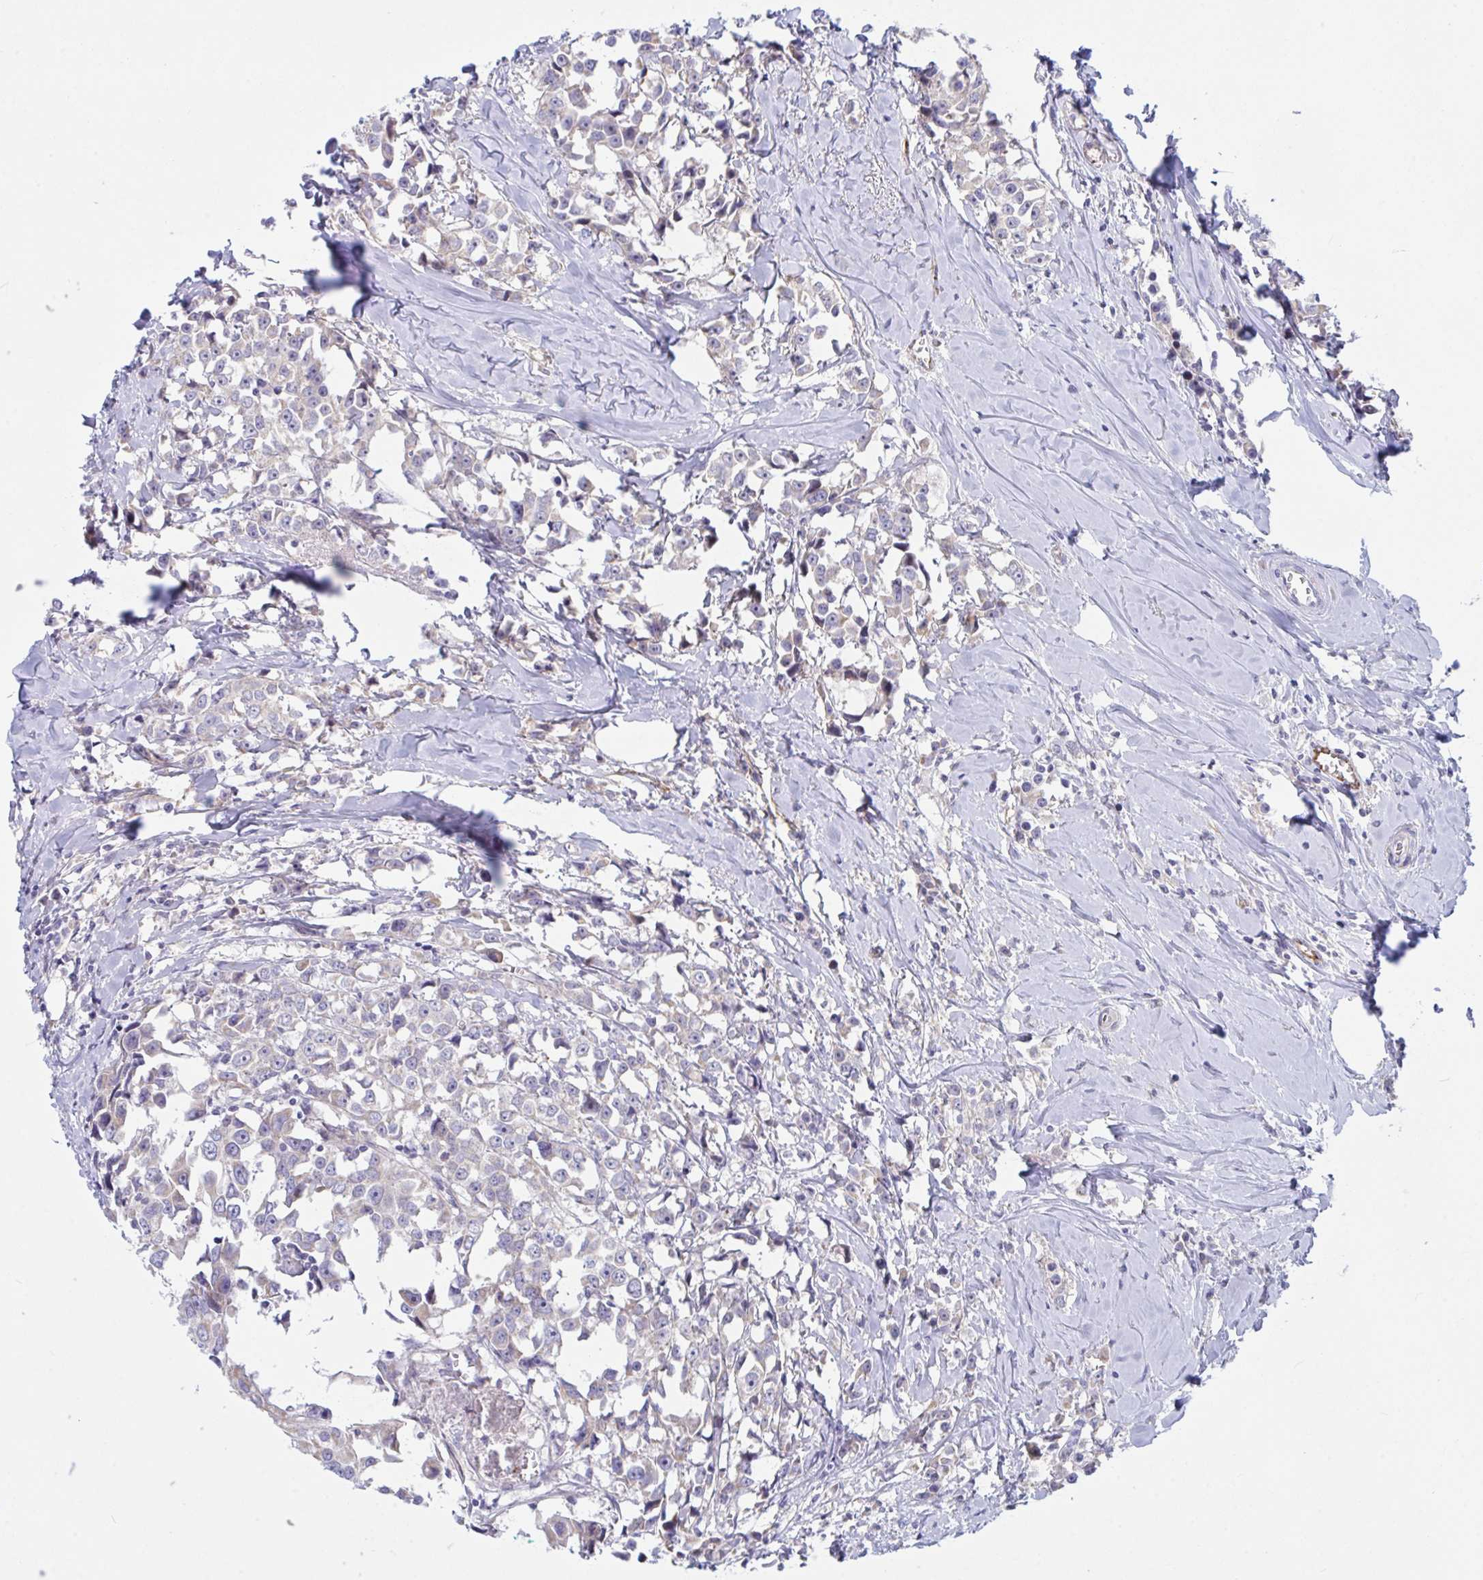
{"staining": {"intensity": "negative", "quantity": "none", "location": "none"}, "tissue": "breast cancer", "cell_type": "Tumor cells", "image_type": "cancer", "snomed": [{"axis": "morphology", "description": "Duct carcinoma"}, {"axis": "topography", "description": "Breast"}], "caption": "This photomicrograph is of breast intraductal carcinoma stained with immunohistochemistry (IHC) to label a protein in brown with the nuclei are counter-stained blue. There is no positivity in tumor cells.", "gene": "IL37", "patient": {"sex": "female", "age": 80}}